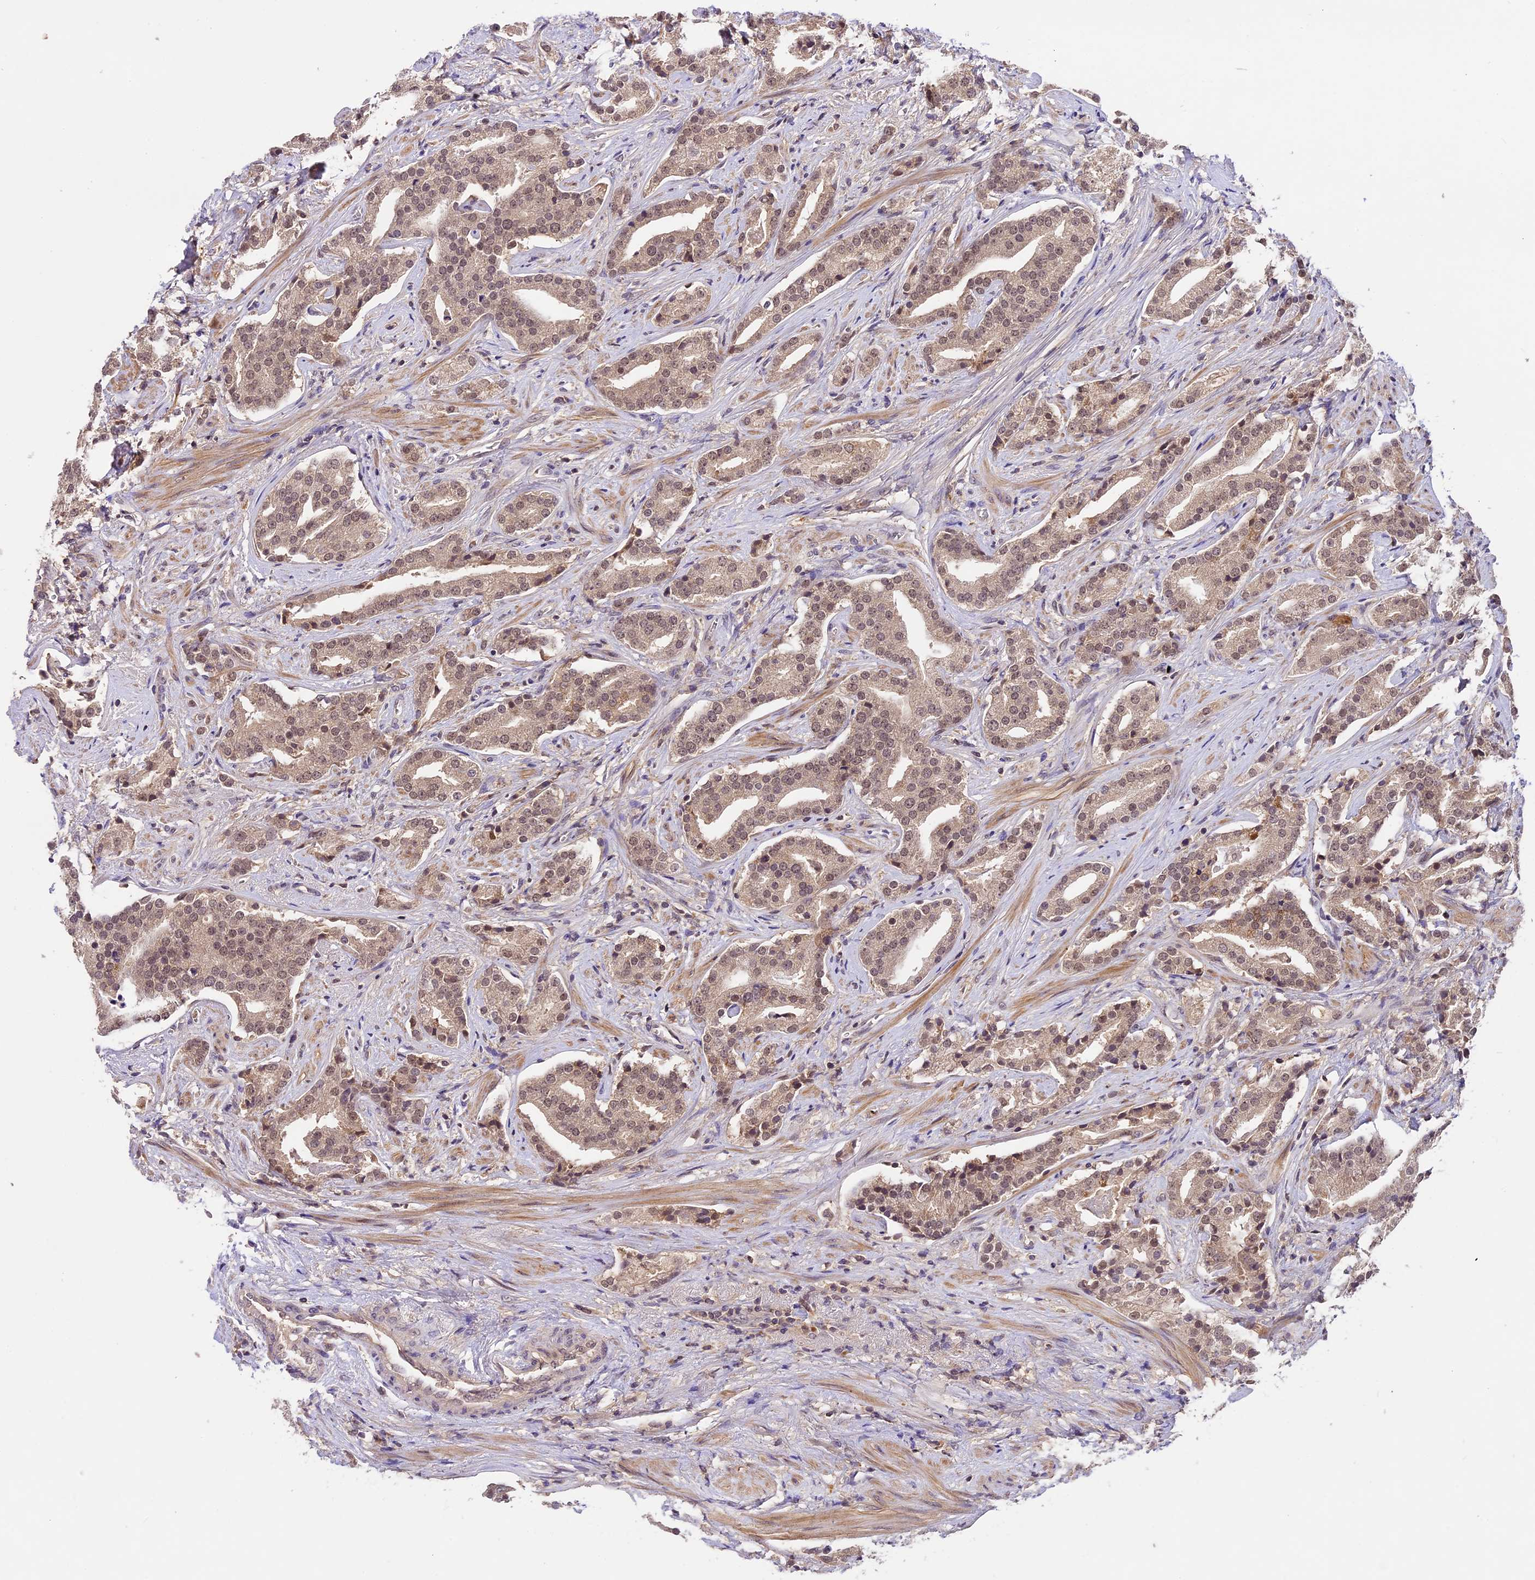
{"staining": {"intensity": "weak", "quantity": ">75%", "location": "cytoplasmic/membranous,nuclear"}, "tissue": "prostate cancer", "cell_type": "Tumor cells", "image_type": "cancer", "snomed": [{"axis": "morphology", "description": "Adenocarcinoma, Low grade"}, {"axis": "topography", "description": "Prostate"}], "caption": "Prostate cancer was stained to show a protein in brown. There is low levels of weak cytoplasmic/membranous and nuclear staining in about >75% of tumor cells.", "gene": "ATP10A", "patient": {"sex": "male", "age": 67}}